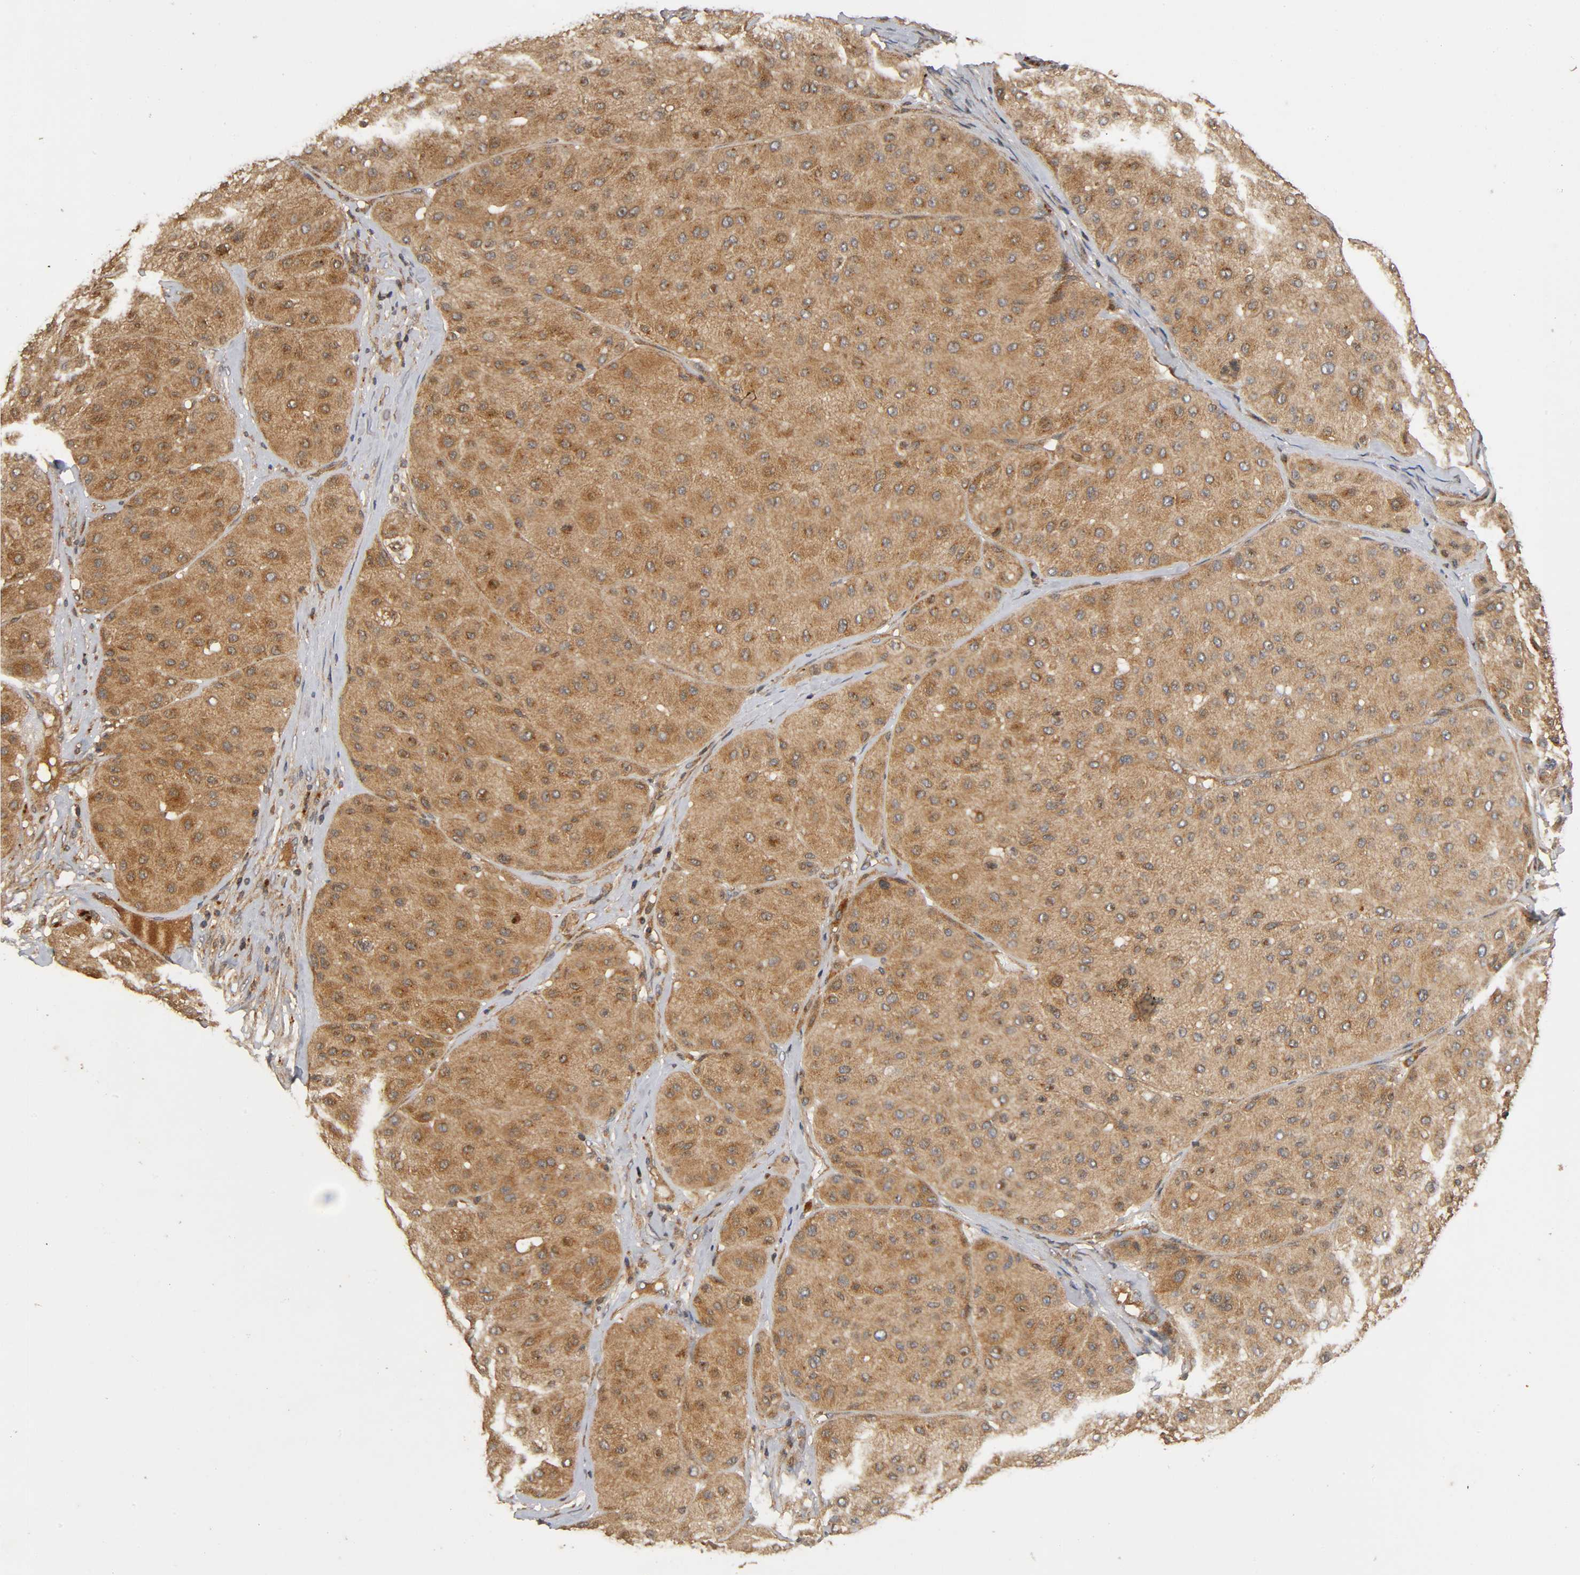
{"staining": {"intensity": "moderate", "quantity": ">75%", "location": "cytoplasmic/membranous"}, "tissue": "melanoma", "cell_type": "Tumor cells", "image_type": "cancer", "snomed": [{"axis": "morphology", "description": "Normal tissue, NOS"}, {"axis": "morphology", "description": "Malignant melanoma, Metastatic site"}, {"axis": "topography", "description": "Skin"}], "caption": "Melanoma stained with a brown dye exhibits moderate cytoplasmic/membranous positive expression in approximately >75% of tumor cells.", "gene": "IKBKB", "patient": {"sex": "male", "age": 41}}